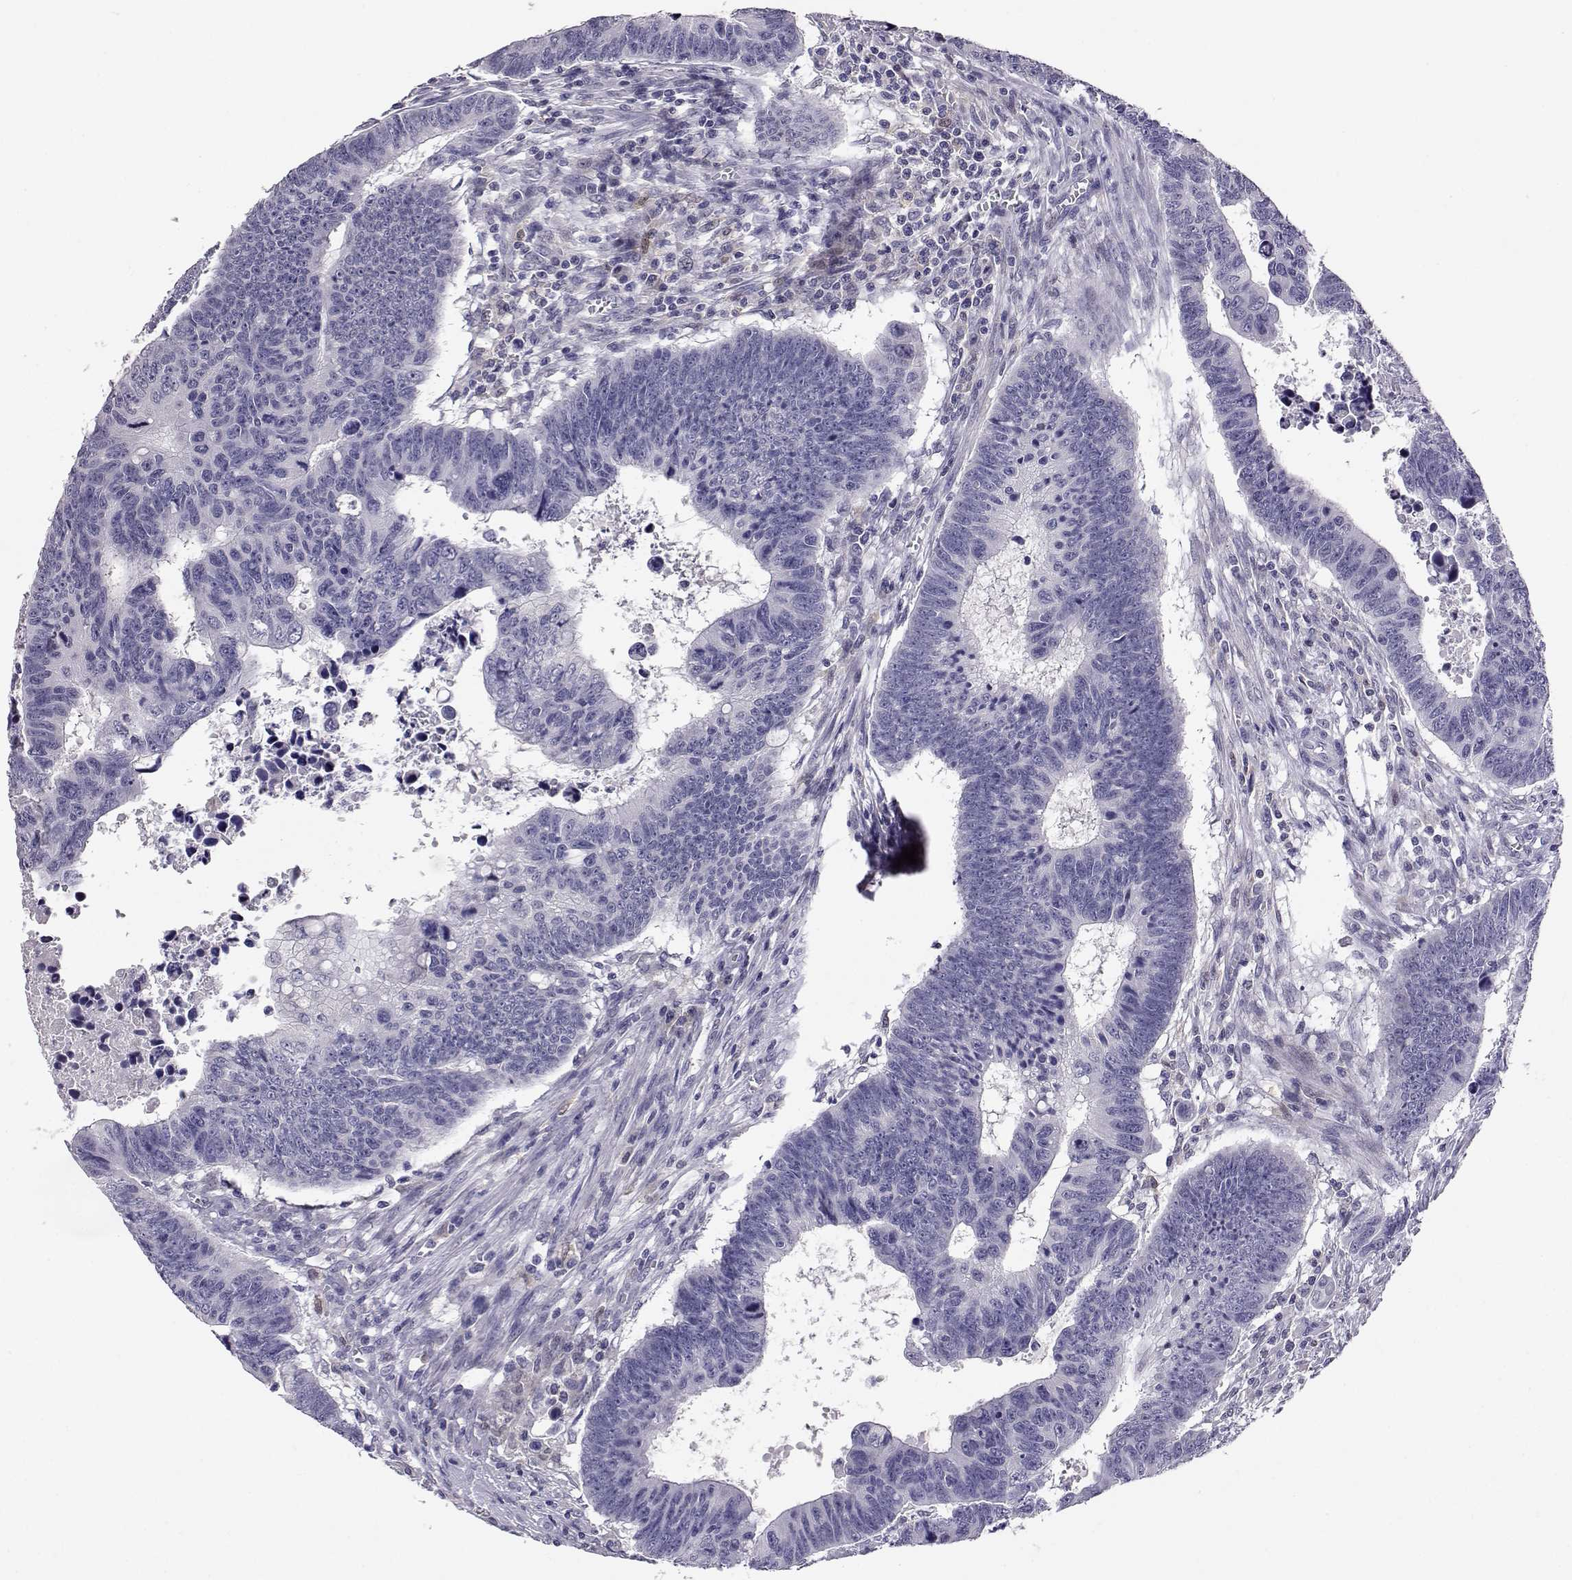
{"staining": {"intensity": "negative", "quantity": "none", "location": "none"}, "tissue": "colorectal cancer", "cell_type": "Tumor cells", "image_type": "cancer", "snomed": [{"axis": "morphology", "description": "Adenocarcinoma, NOS"}, {"axis": "topography", "description": "Rectum"}], "caption": "Immunohistochemistry micrograph of neoplastic tissue: colorectal cancer (adenocarcinoma) stained with DAB exhibits no significant protein expression in tumor cells.", "gene": "AKR1B1", "patient": {"sex": "female", "age": 85}}